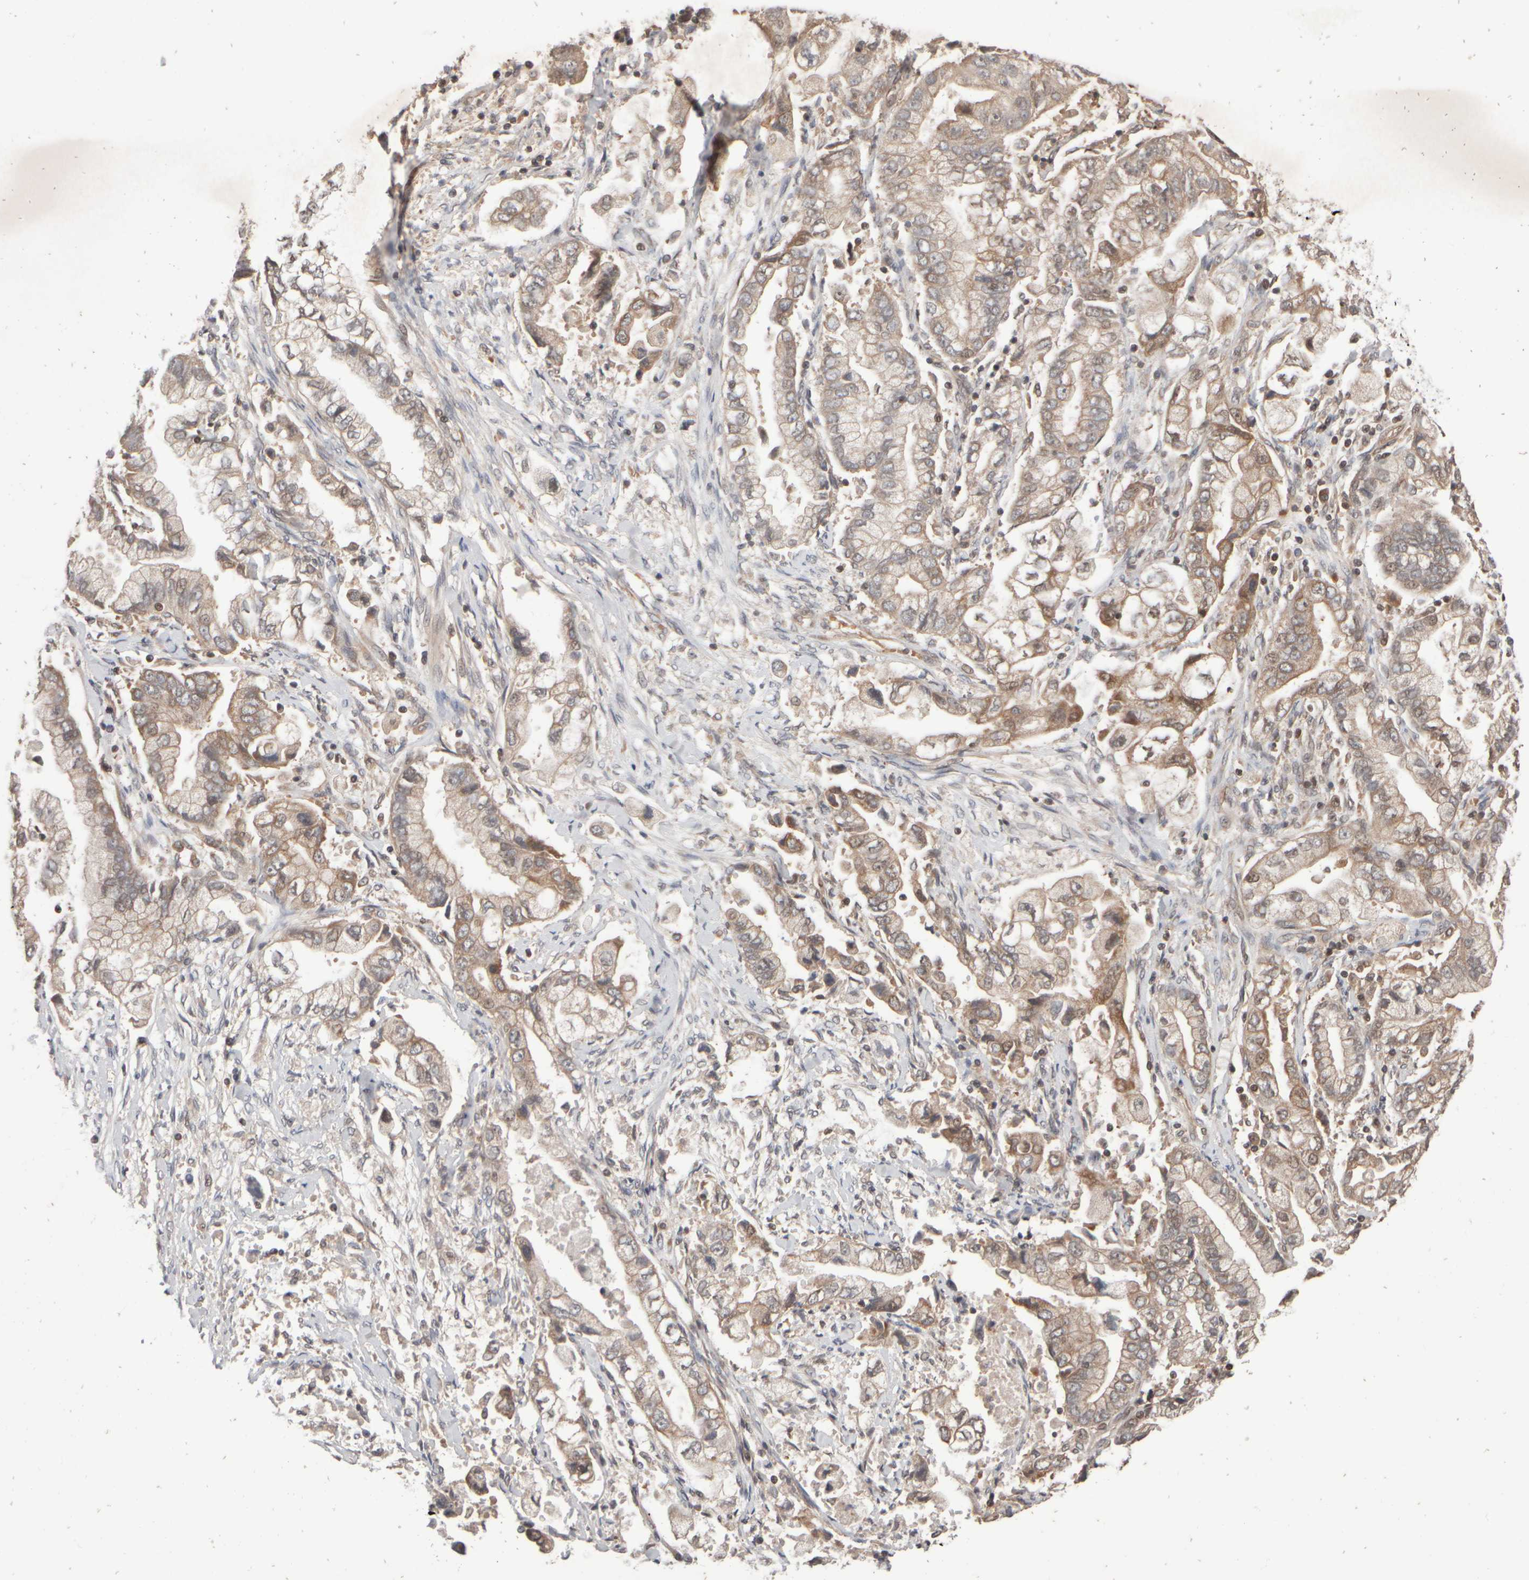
{"staining": {"intensity": "weak", "quantity": ">75%", "location": "cytoplasmic/membranous"}, "tissue": "stomach cancer", "cell_type": "Tumor cells", "image_type": "cancer", "snomed": [{"axis": "morphology", "description": "Normal tissue, NOS"}, {"axis": "morphology", "description": "Adenocarcinoma, NOS"}, {"axis": "topography", "description": "Stomach"}], "caption": "Immunohistochemical staining of human adenocarcinoma (stomach) demonstrates weak cytoplasmic/membranous protein positivity in about >75% of tumor cells.", "gene": "ABHD11", "patient": {"sex": "male", "age": 62}}